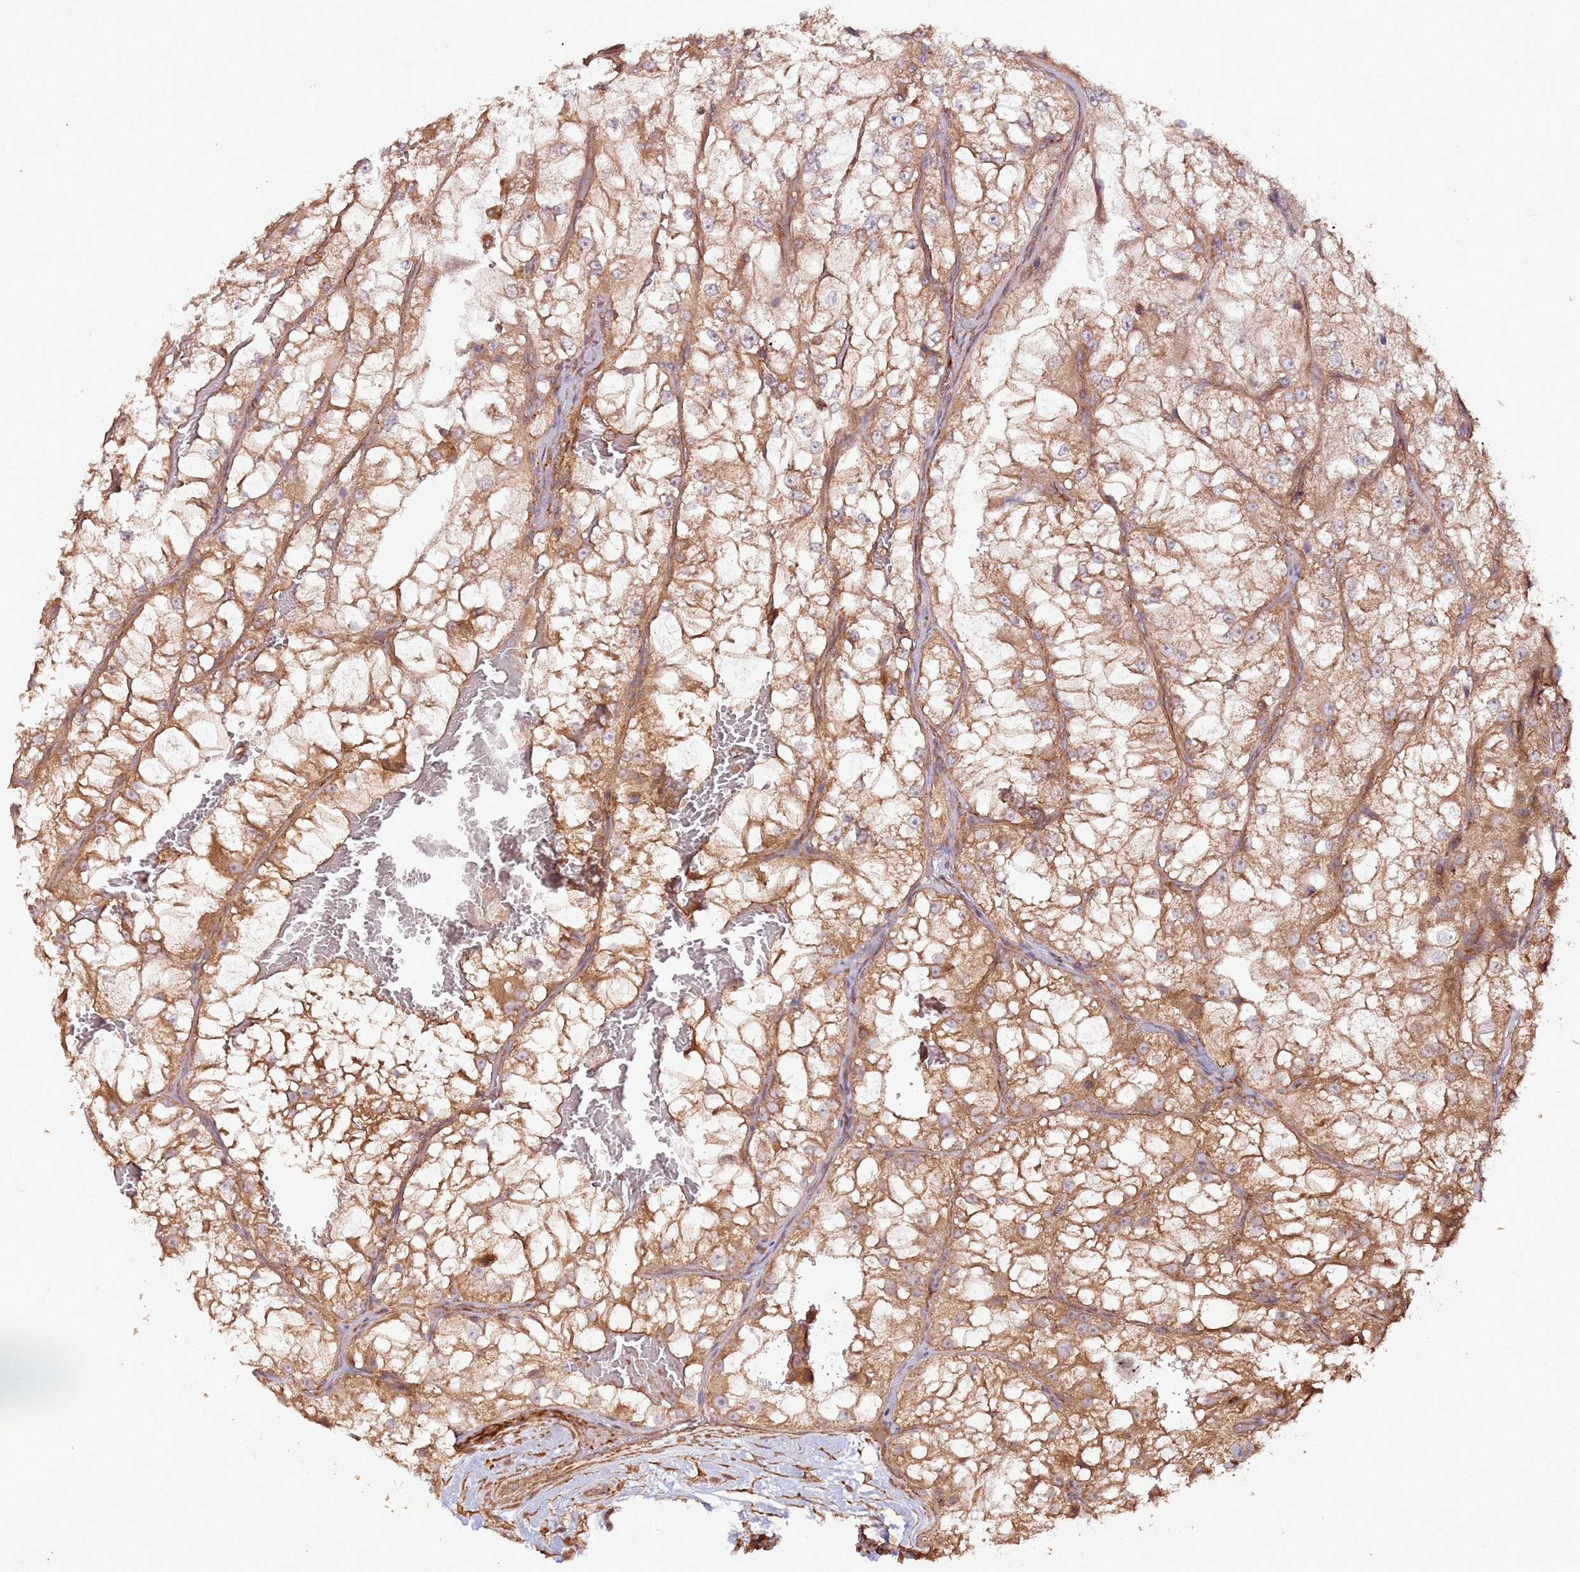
{"staining": {"intensity": "moderate", "quantity": ">75%", "location": "cytoplasmic/membranous"}, "tissue": "renal cancer", "cell_type": "Tumor cells", "image_type": "cancer", "snomed": [{"axis": "morphology", "description": "Adenocarcinoma, NOS"}, {"axis": "topography", "description": "Kidney"}], "caption": "Renal cancer stained for a protein displays moderate cytoplasmic/membranous positivity in tumor cells. The protein of interest is stained brown, and the nuclei are stained in blue (DAB (3,3'-diaminobenzidine) IHC with brightfield microscopy, high magnification).", "gene": "FAM186A", "patient": {"sex": "female", "age": 72}}